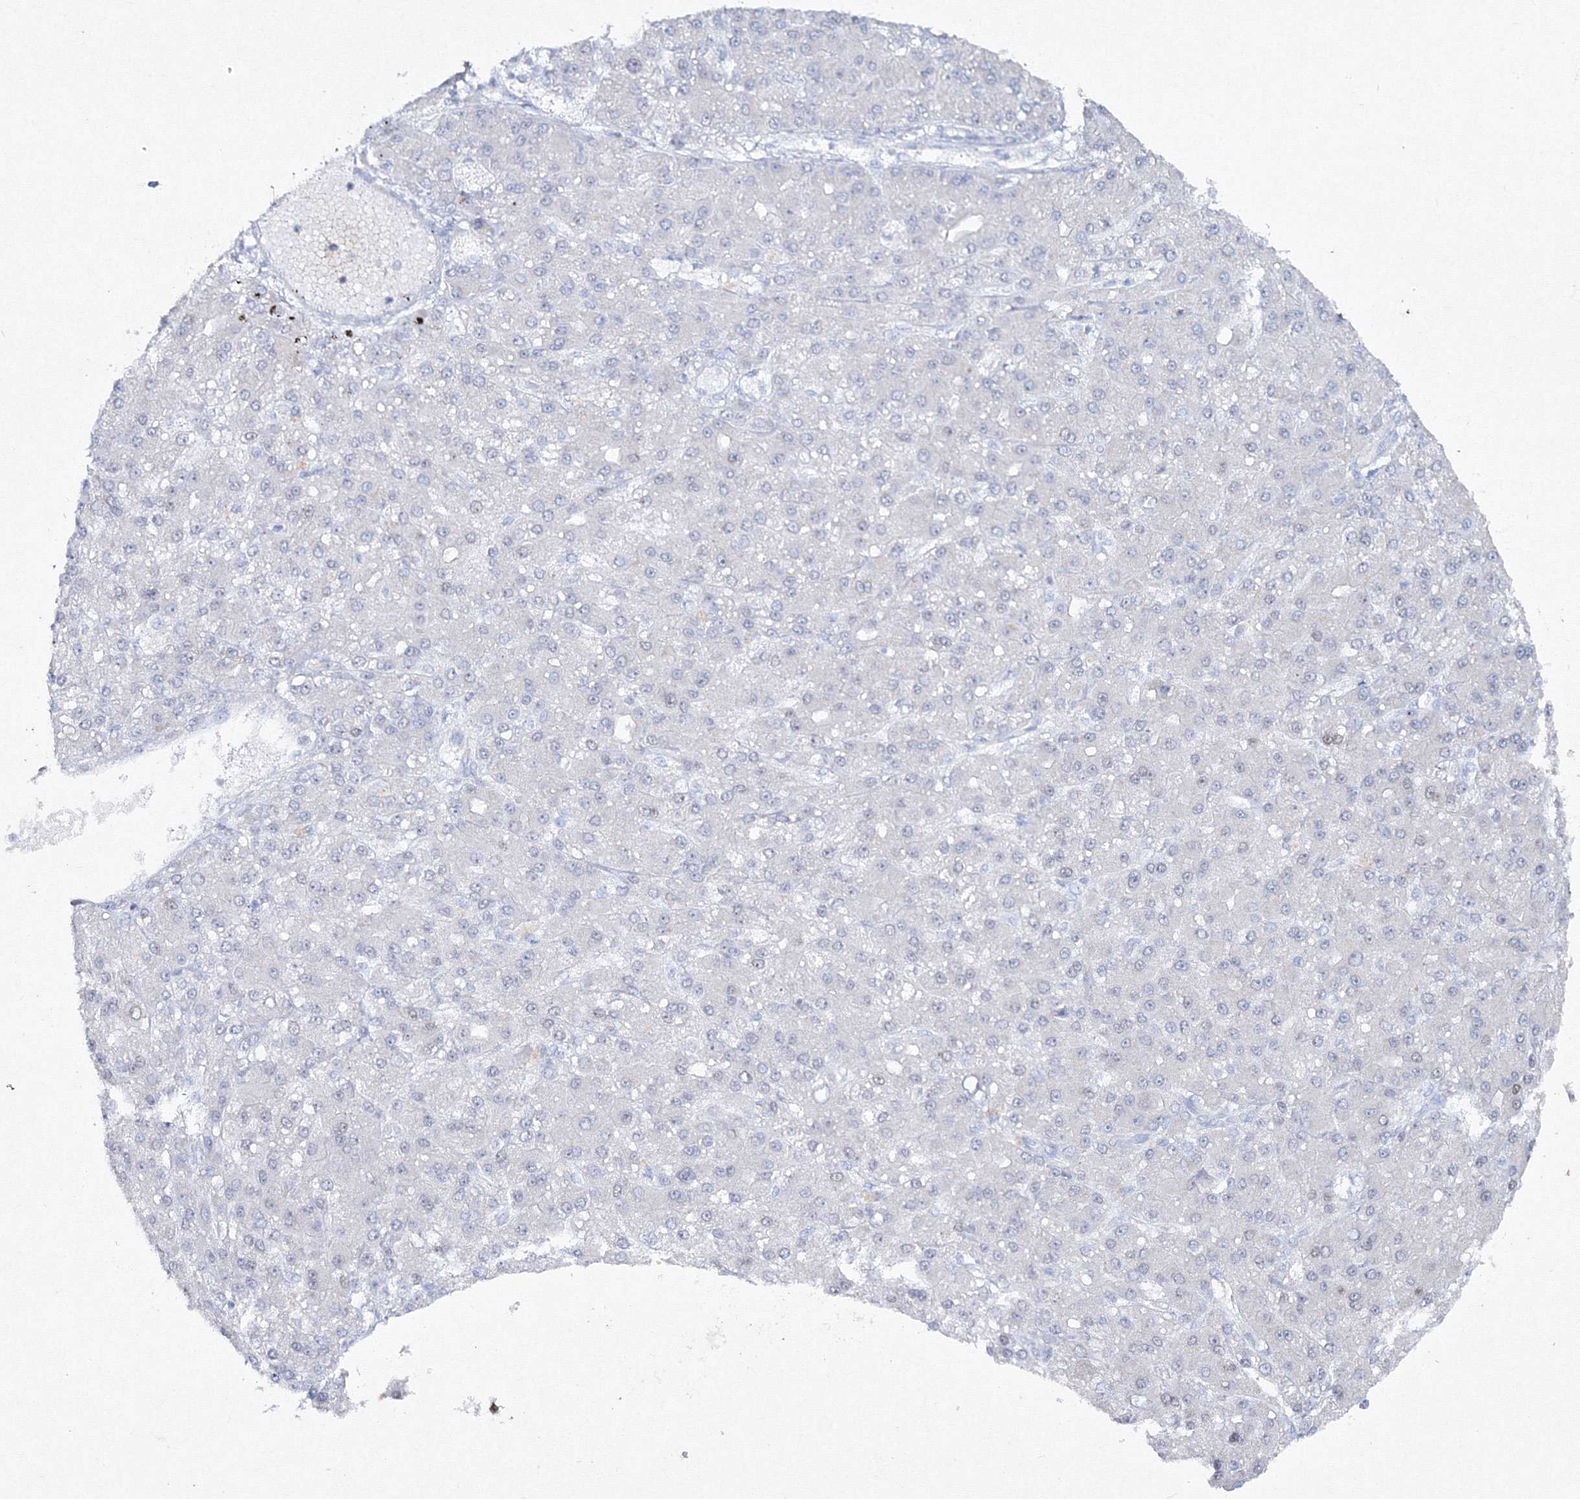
{"staining": {"intensity": "moderate", "quantity": "<25%", "location": "nuclear"}, "tissue": "liver cancer", "cell_type": "Tumor cells", "image_type": "cancer", "snomed": [{"axis": "morphology", "description": "Carcinoma, Hepatocellular, NOS"}, {"axis": "topography", "description": "Liver"}], "caption": "Immunohistochemical staining of human liver hepatocellular carcinoma displays low levels of moderate nuclear expression in approximately <25% of tumor cells.", "gene": "GCKR", "patient": {"sex": "male", "age": 67}}